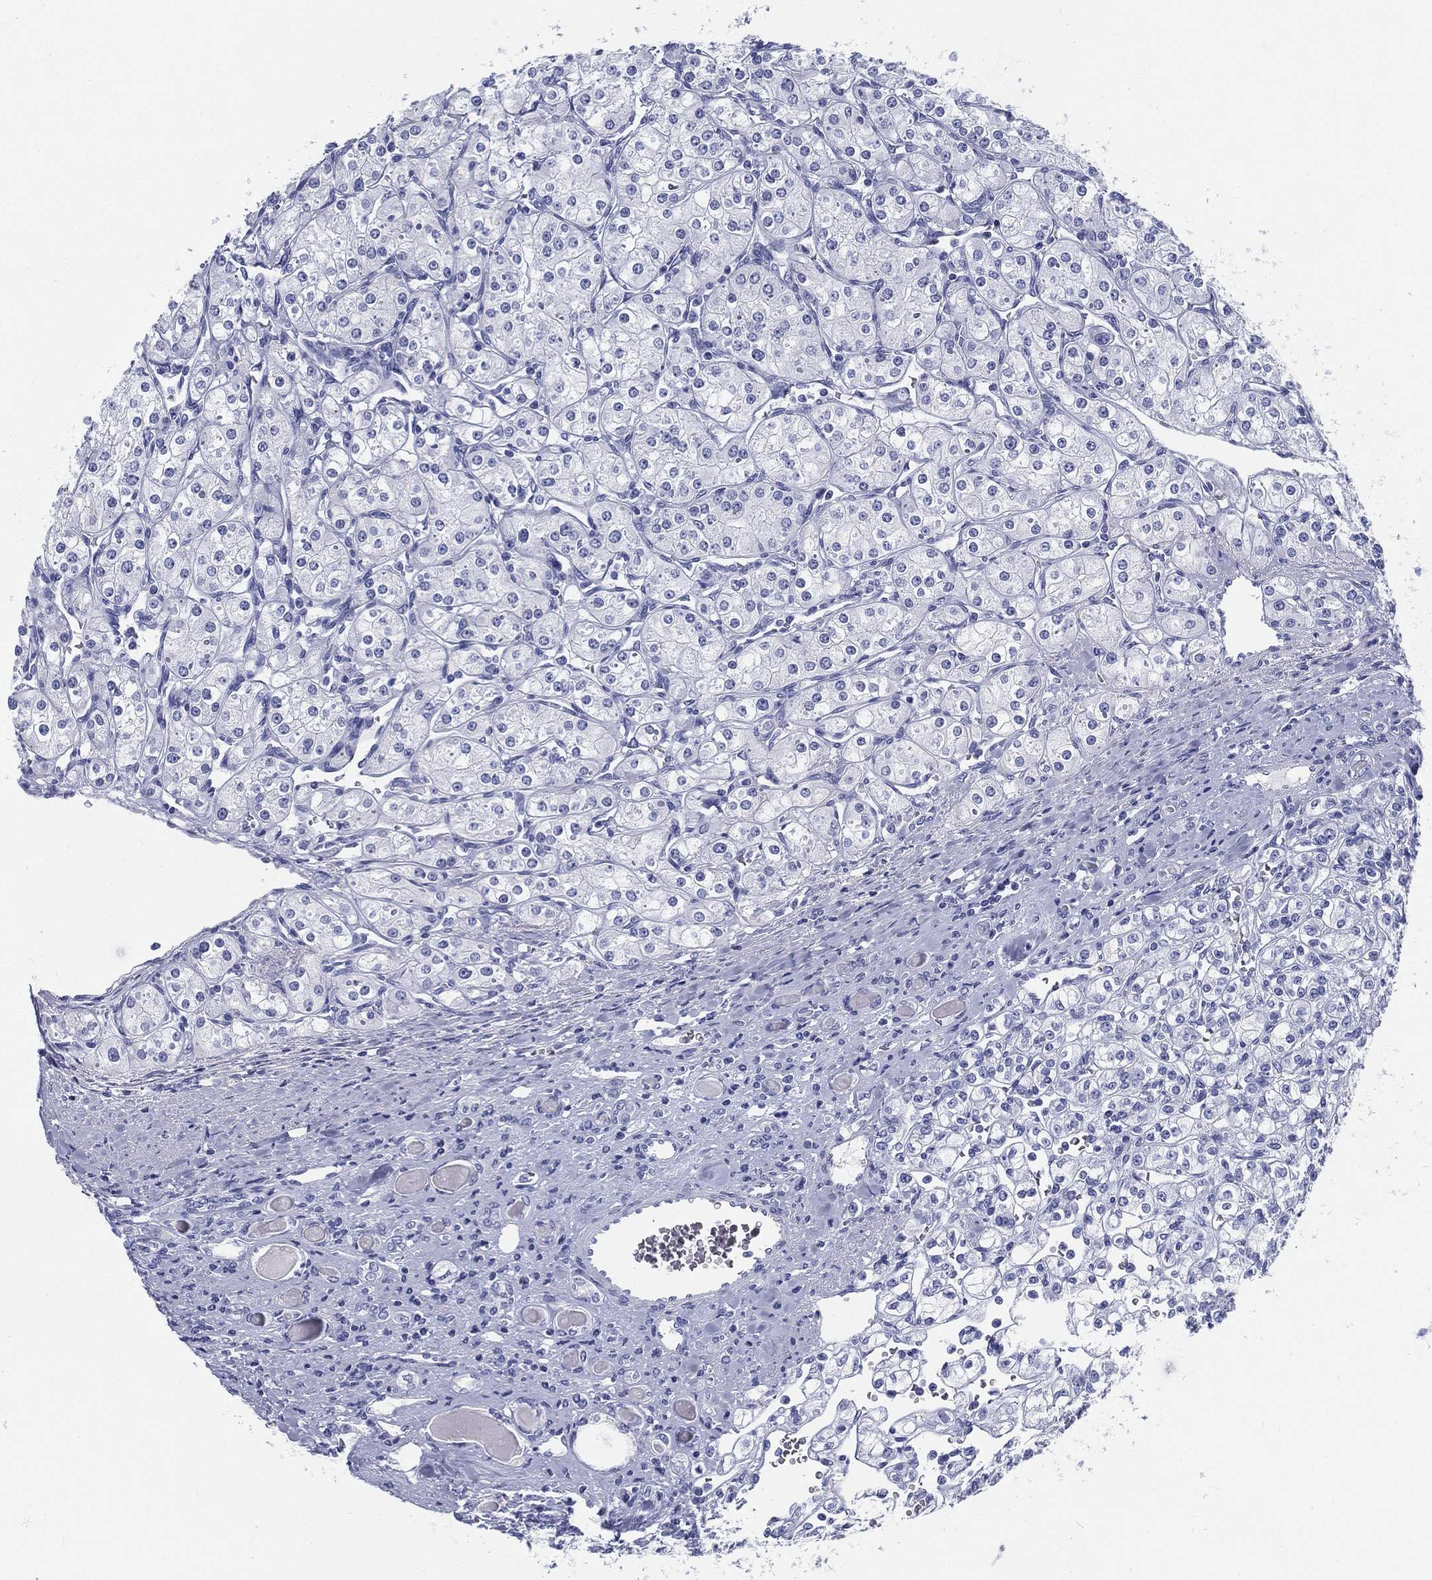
{"staining": {"intensity": "negative", "quantity": "none", "location": "none"}, "tissue": "renal cancer", "cell_type": "Tumor cells", "image_type": "cancer", "snomed": [{"axis": "morphology", "description": "Adenocarcinoma, NOS"}, {"axis": "topography", "description": "Kidney"}], "caption": "This is a photomicrograph of IHC staining of renal cancer, which shows no staining in tumor cells. (IHC, brightfield microscopy, high magnification).", "gene": "ATP1B2", "patient": {"sex": "male", "age": 77}}